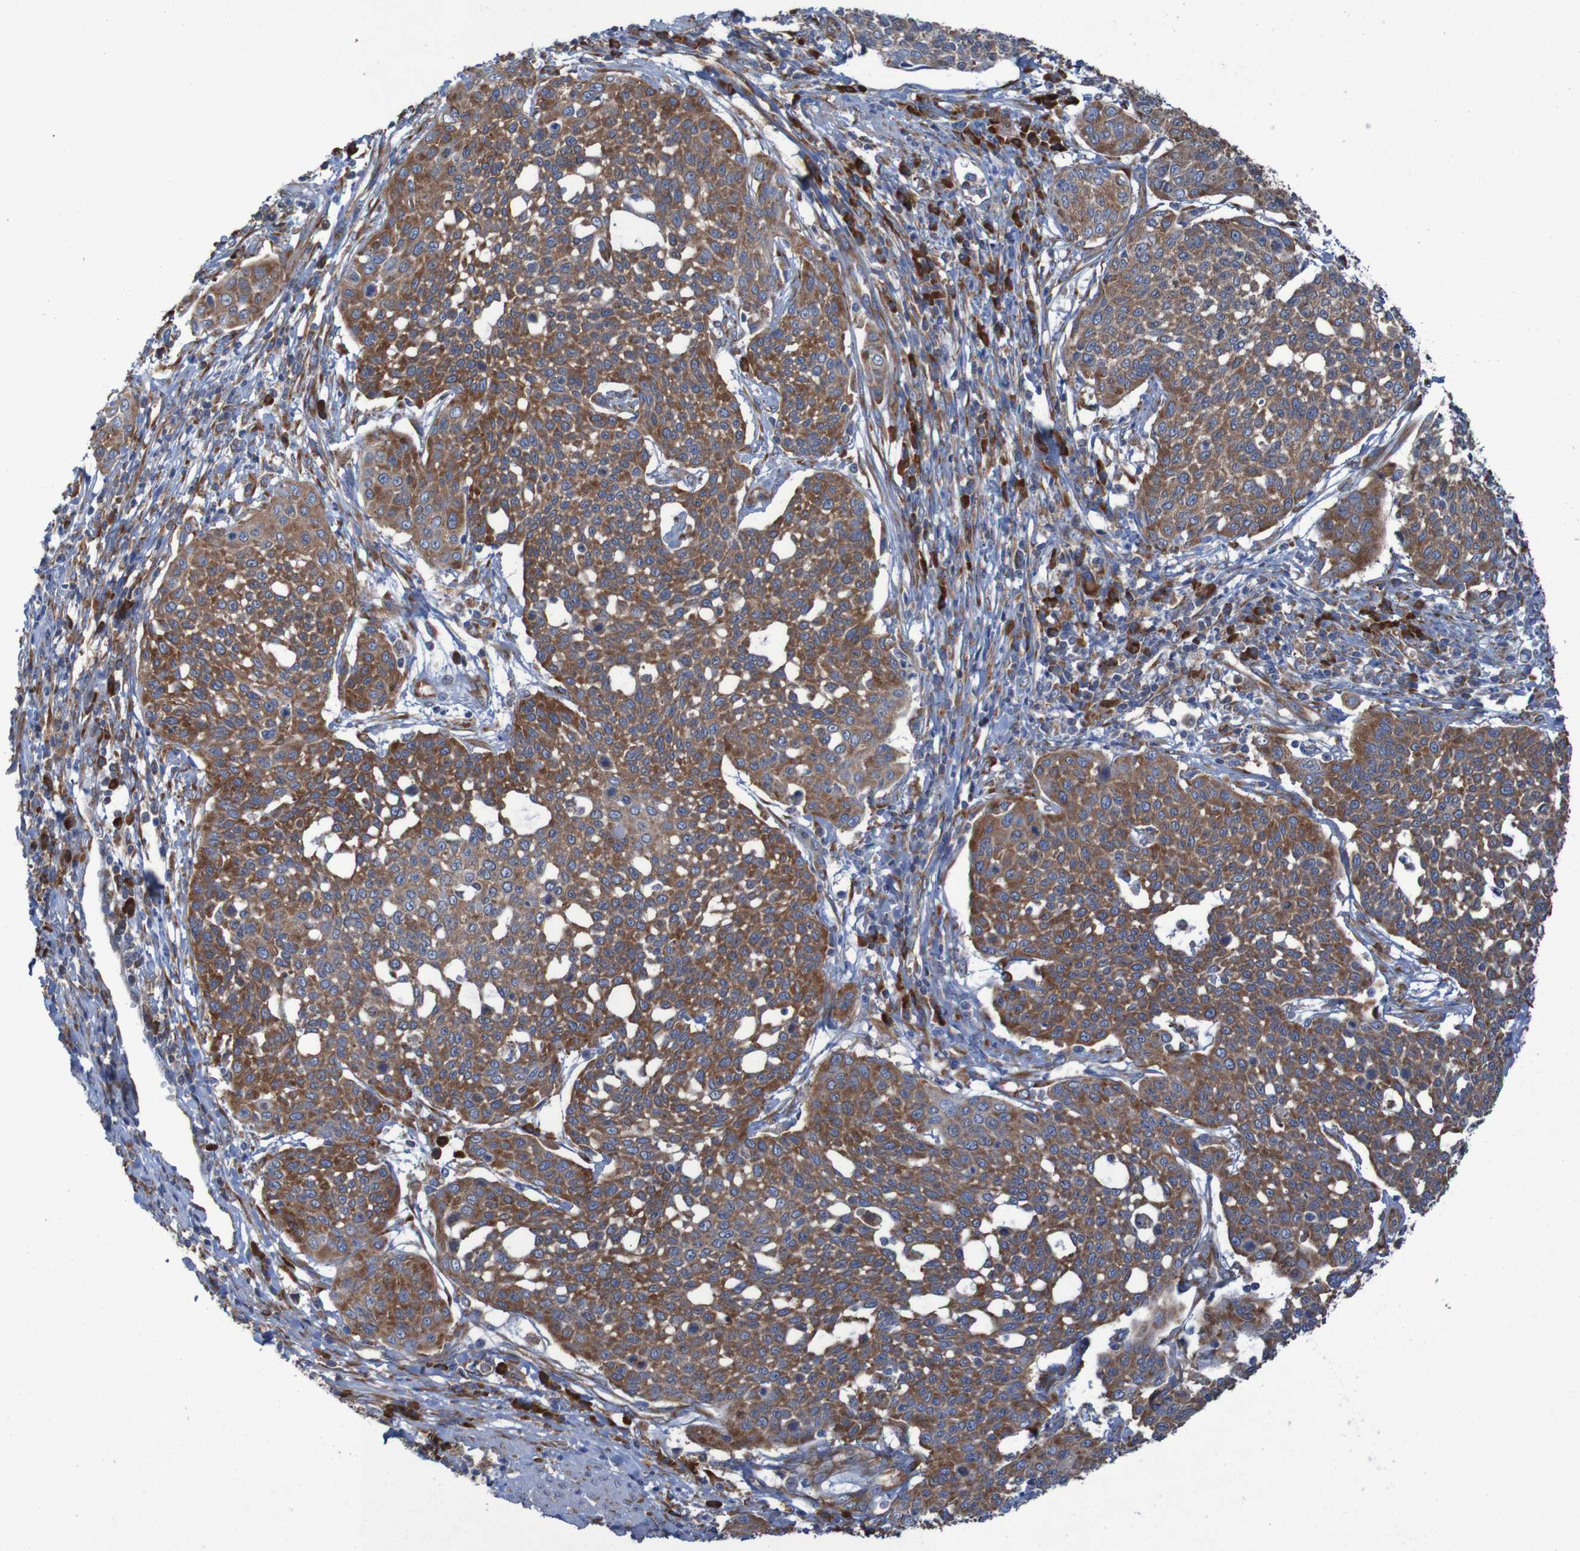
{"staining": {"intensity": "strong", "quantity": ">75%", "location": "cytoplasmic/membranous"}, "tissue": "cervical cancer", "cell_type": "Tumor cells", "image_type": "cancer", "snomed": [{"axis": "morphology", "description": "Squamous cell carcinoma, NOS"}, {"axis": "topography", "description": "Cervix"}], "caption": "IHC (DAB) staining of human cervical cancer (squamous cell carcinoma) exhibits strong cytoplasmic/membranous protein staining in approximately >75% of tumor cells. (Stains: DAB (3,3'-diaminobenzidine) in brown, nuclei in blue, Microscopy: brightfield microscopy at high magnification).", "gene": "RPL10", "patient": {"sex": "female", "age": 34}}